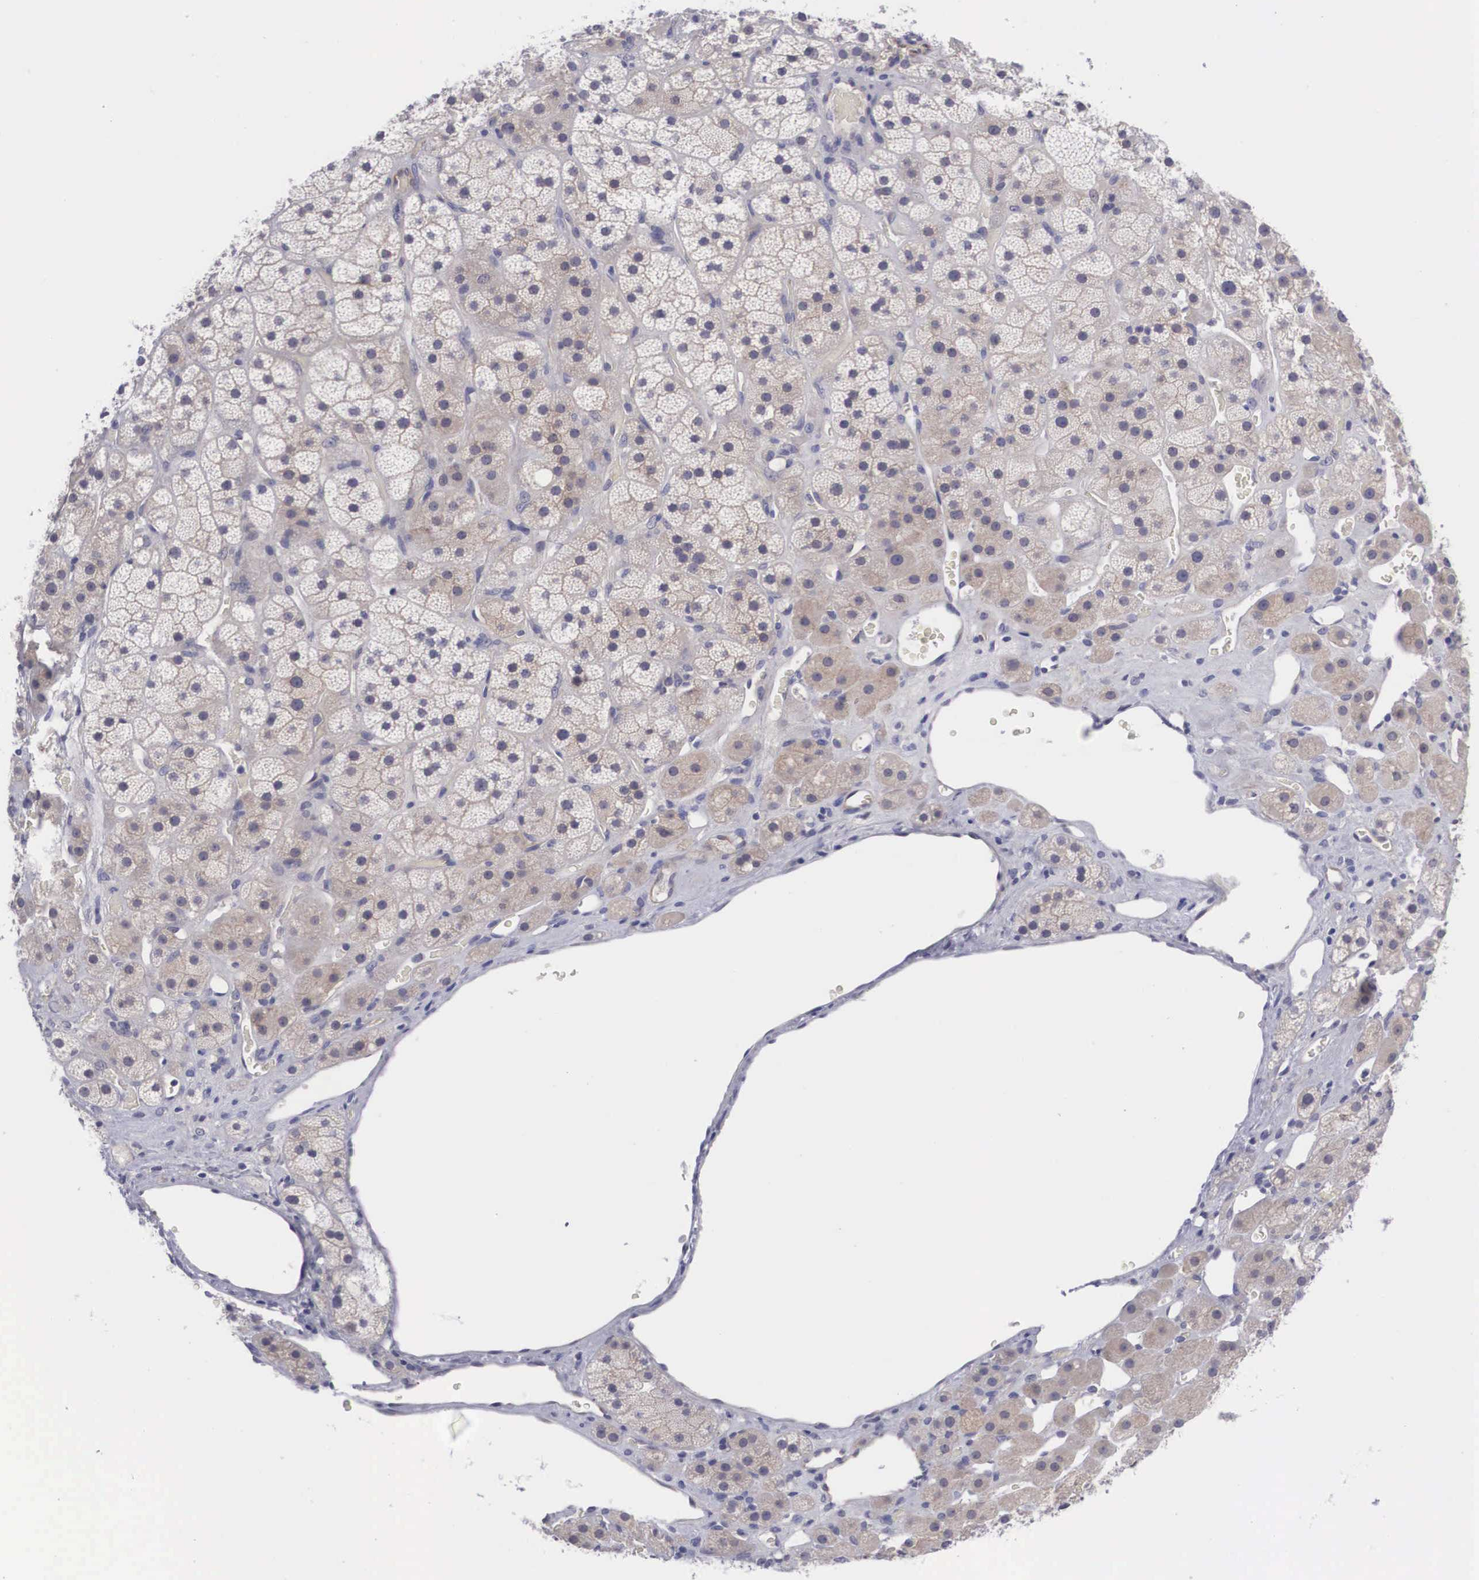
{"staining": {"intensity": "weak", "quantity": ">75%", "location": "cytoplasmic/membranous"}, "tissue": "adrenal gland", "cell_type": "Glandular cells", "image_type": "normal", "snomed": [{"axis": "morphology", "description": "Normal tissue, NOS"}, {"axis": "topography", "description": "Adrenal gland"}], "caption": "The histopathology image shows immunohistochemical staining of benign adrenal gland. There is weak cytoplasmic/membranous expression is identified in approximately >75% of glandular cells. (DAB (3,3'-diaminobenzidine) = brown stain, brightfield microscopy at high magnification).", "gene": "MAST4", "patient": {"sex": "male", "age": 57}}